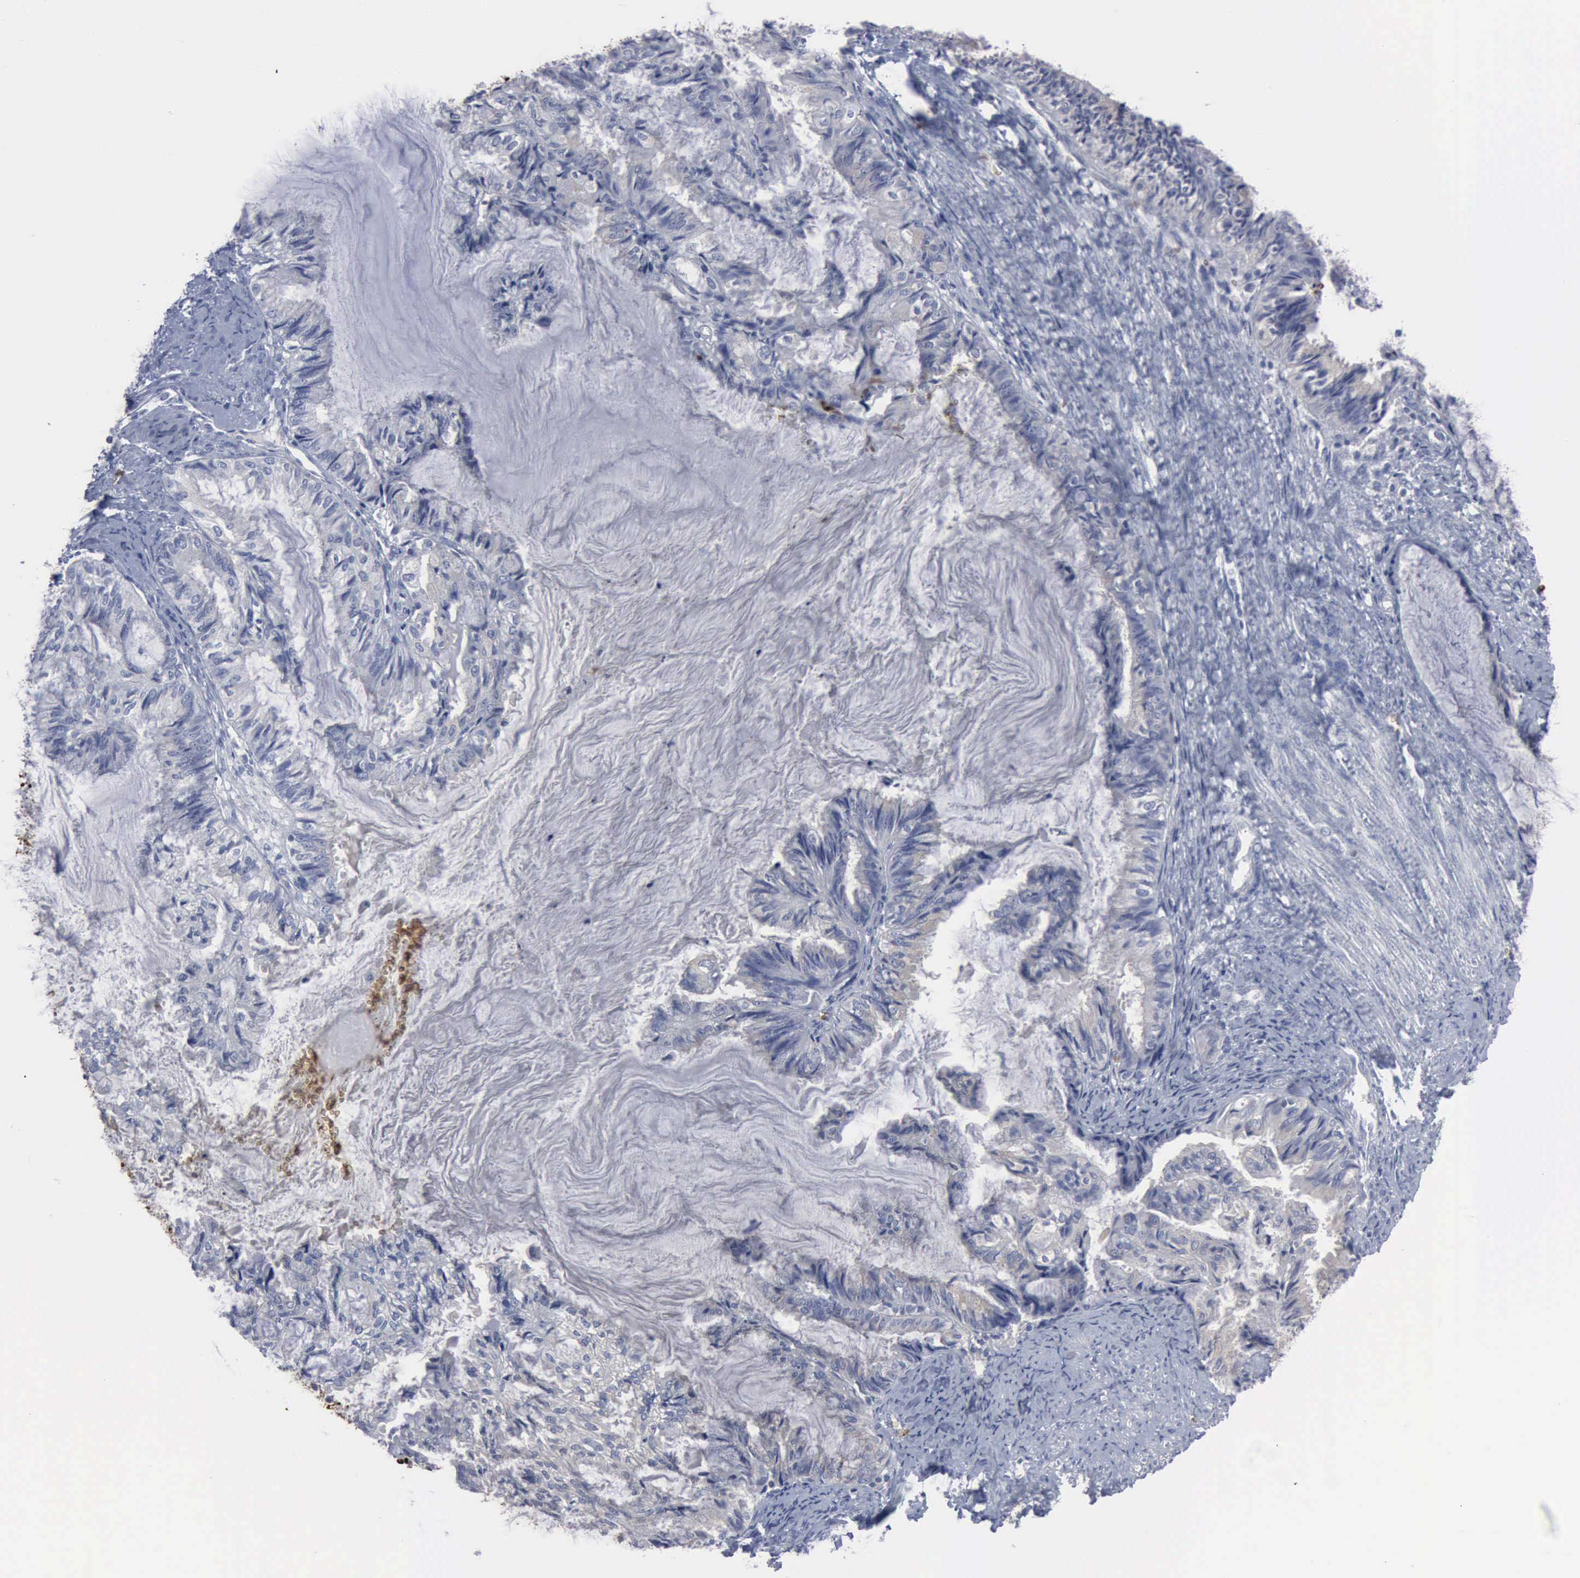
{"staining": {"intensity": "negative", "quantity": "none", "location": "none"}, "tissue": "endometrial cancer", "cell_type": "Tumor cells", "image_type": "cancer", "snomed": [{"axis": "morphology", "description": "Adenocarcinoma, NOS"}, {"axis": "topography", "description": "Endometrium"}], "caption": "Immunohistochemistry (IHC) histopathology image of human endometrial cancer (adenocarcinoma) stained for a protein (brown), which reveals no expression in tumor cells.", "gene": "TGFB1", "patient": {"sex": "female", "age": 86}}